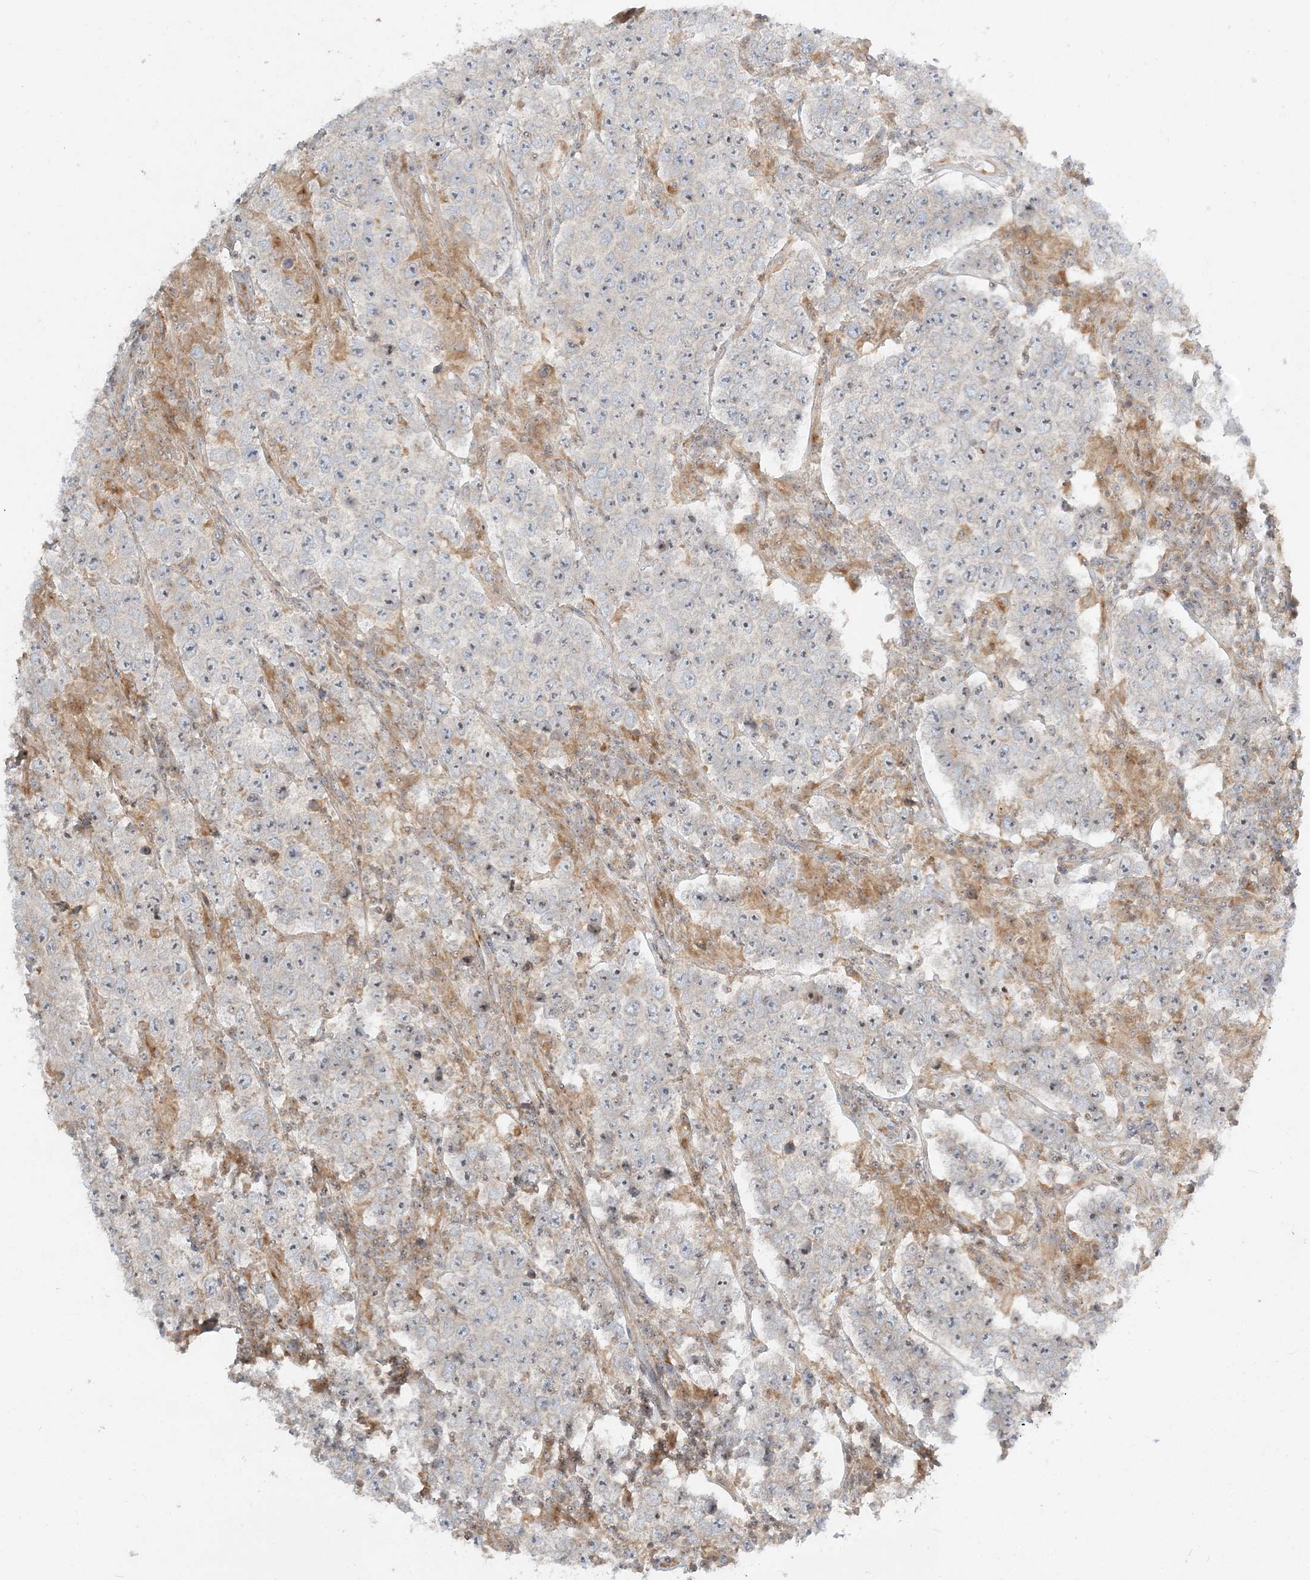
{"staining": {"intensity": "negative", "quantity": "none", "location": "none"}, "tissue": "testis cancer", "cell_type": "Tumor cells", "image_type": "cancer", "snomed": [{"axis": "morphology", "description": "Normal tissue, NOS"}, {"axis": "morphology", "description": "Urothelial carcinoma, High grade"}, {"axis": "morphology", "description": "Seminoma, NOS"}, {"axis": "morphology", "description": "Carcinoma, Embryonal, NOS"}, {"axis": "topography", "description": "Urinary bladder"}, {"axis": "topography", "description": "Testis"}], "caption": "Tumor cells are negative for protein expression in human high-grade urothelial carcinoma (testis).", "gene": "AP1AR", "patient": {"sex": "male", "age": 41}}